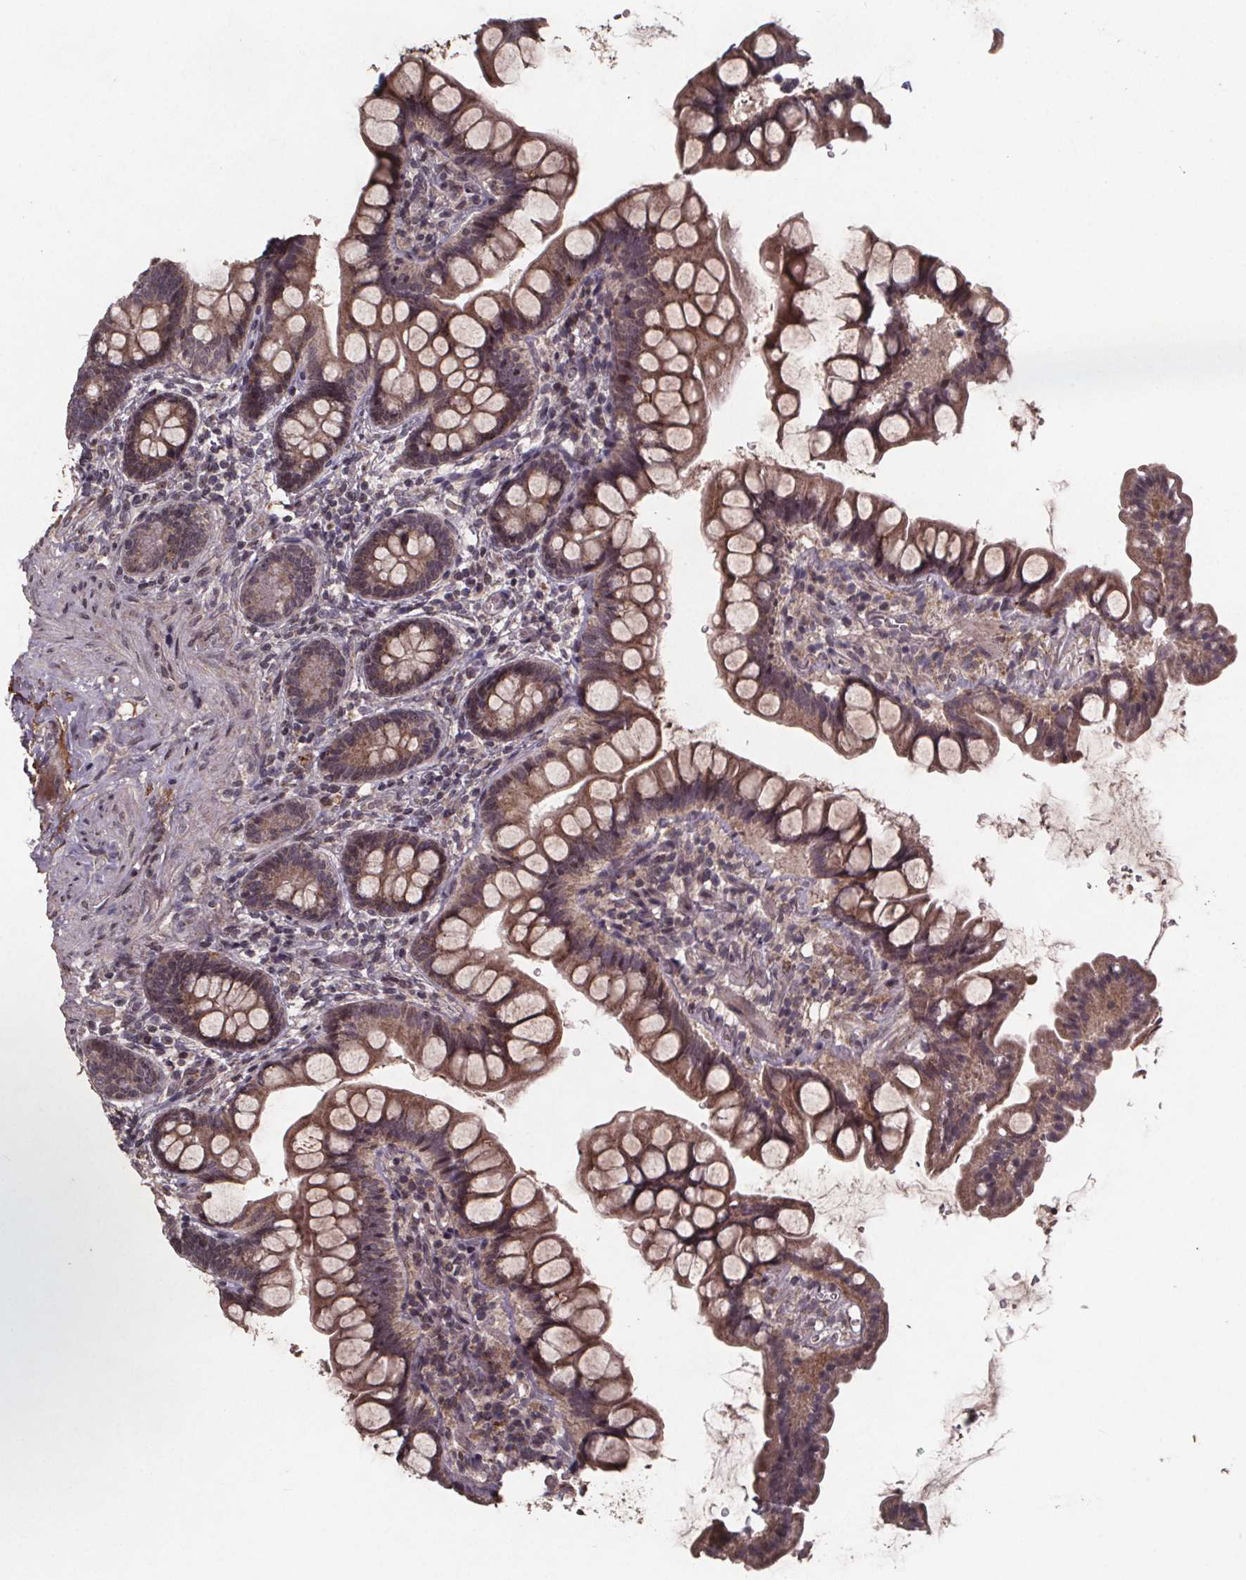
{"staining": {"intensity": "weak", "quantity": "25%-75%", "location": "cytoplasmic/membranous"}, "tissue": "small intestine", "cell_type": "Glandular cells", "image_type": "normal", "snomed": [{"axis": "morphology", "description": "Normal tissue, NOS"}, {"axis": "topography", "description": "Small intestine"}], "caption": "Normal small intestine displays weak cytoplasmic/membranous positivity in approximately 25%-75% of glandular cells.", "gene": "GPX3", "patient": {"sex": "male", "age": 70}}